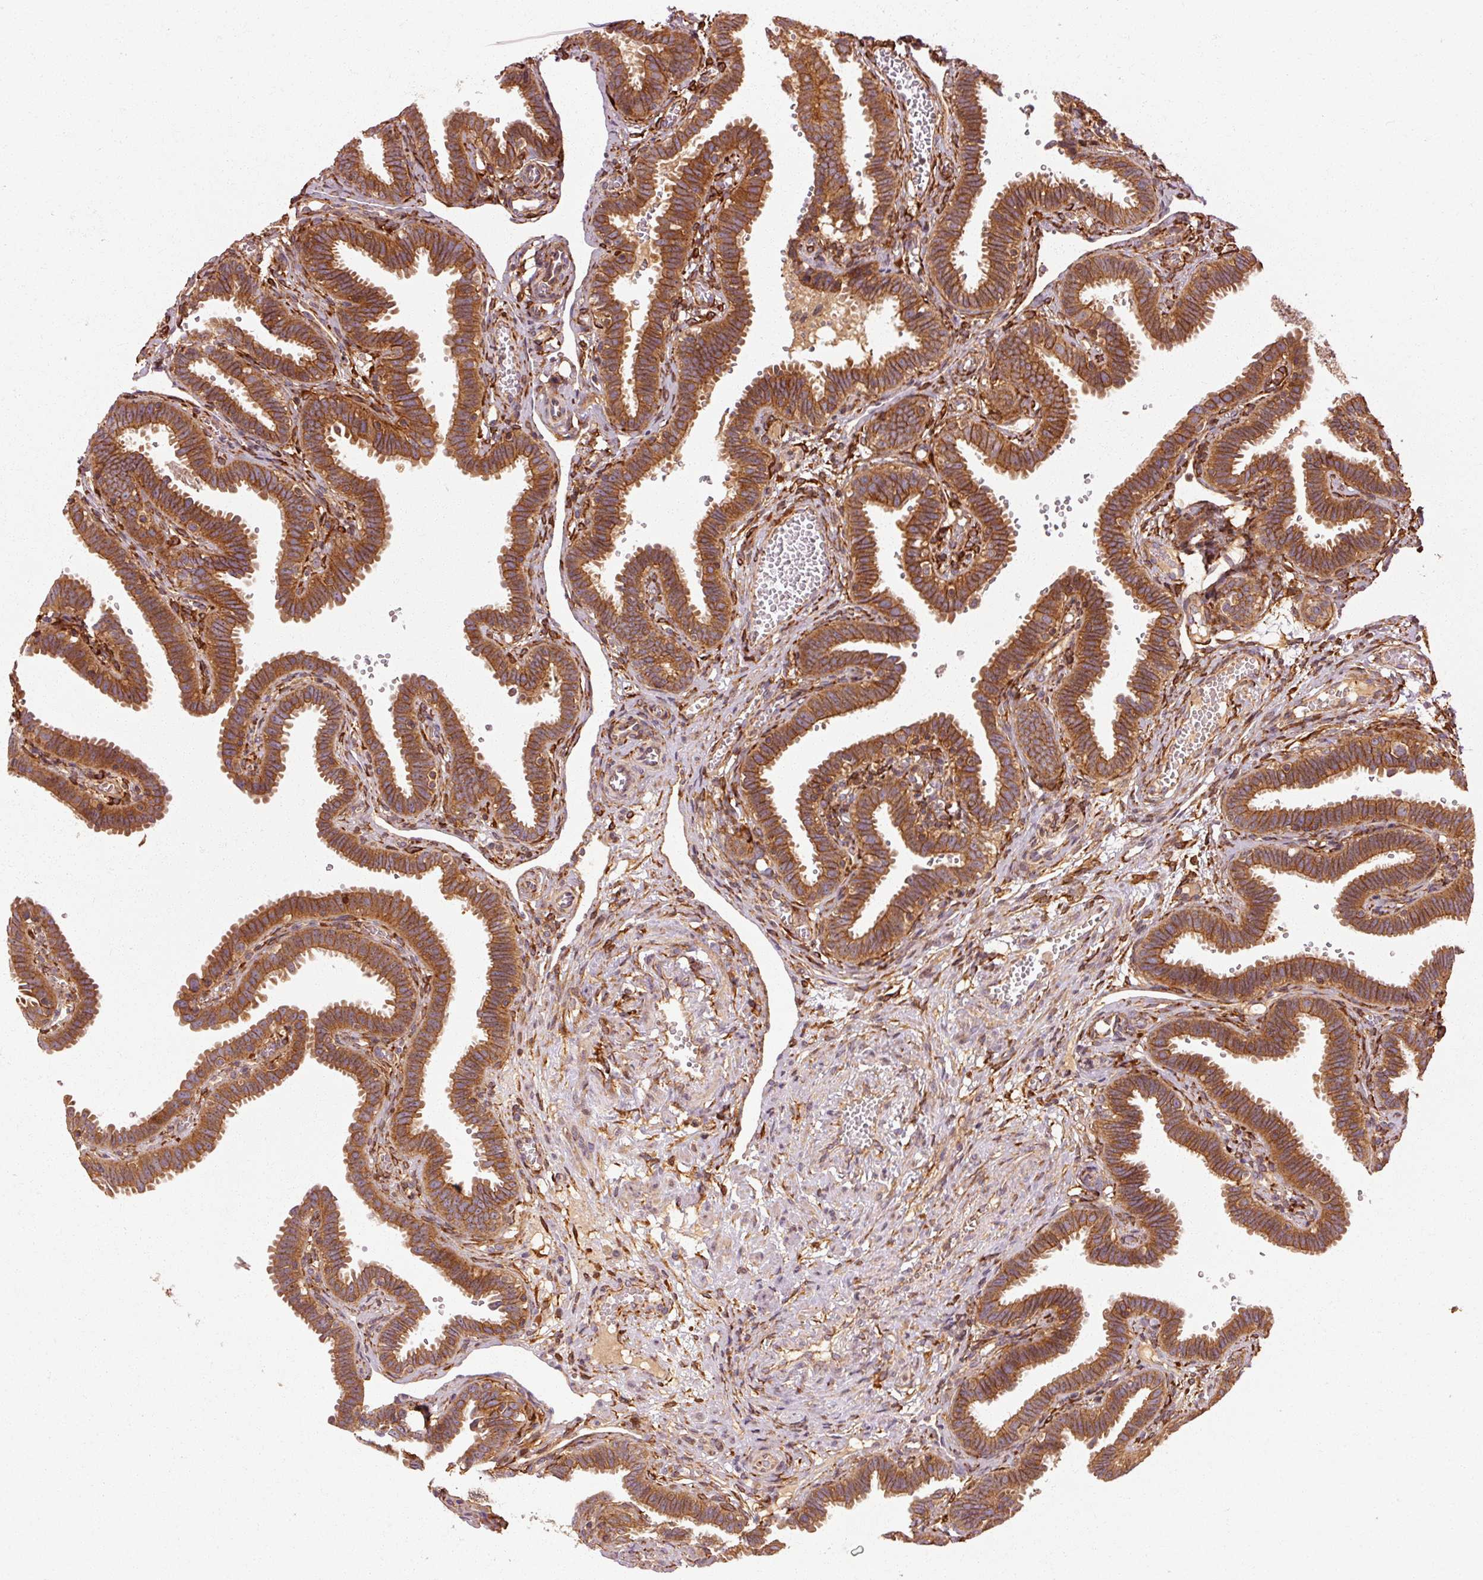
{"staining": {"intensity": "strong", "quantity": ">75%", "location": "cytoplasmic/membranous"}, "tissue": "fallopian tube", "cell_type": "Glandular cells", "image_type": "normal", "snomed": [{"axis": "morphology", "description": "Normal tissue, NOS"}, {"axis": "topography", "description": "Fallopian tube"}], "caption": "Glandular cells show high levels of strong cytoplasmic/membranous expression in approximately >75% of cells in unremarkable human fallopian tube.", "gene": "CTNNA1", "patient": {"sex": "female", "age": 37}}